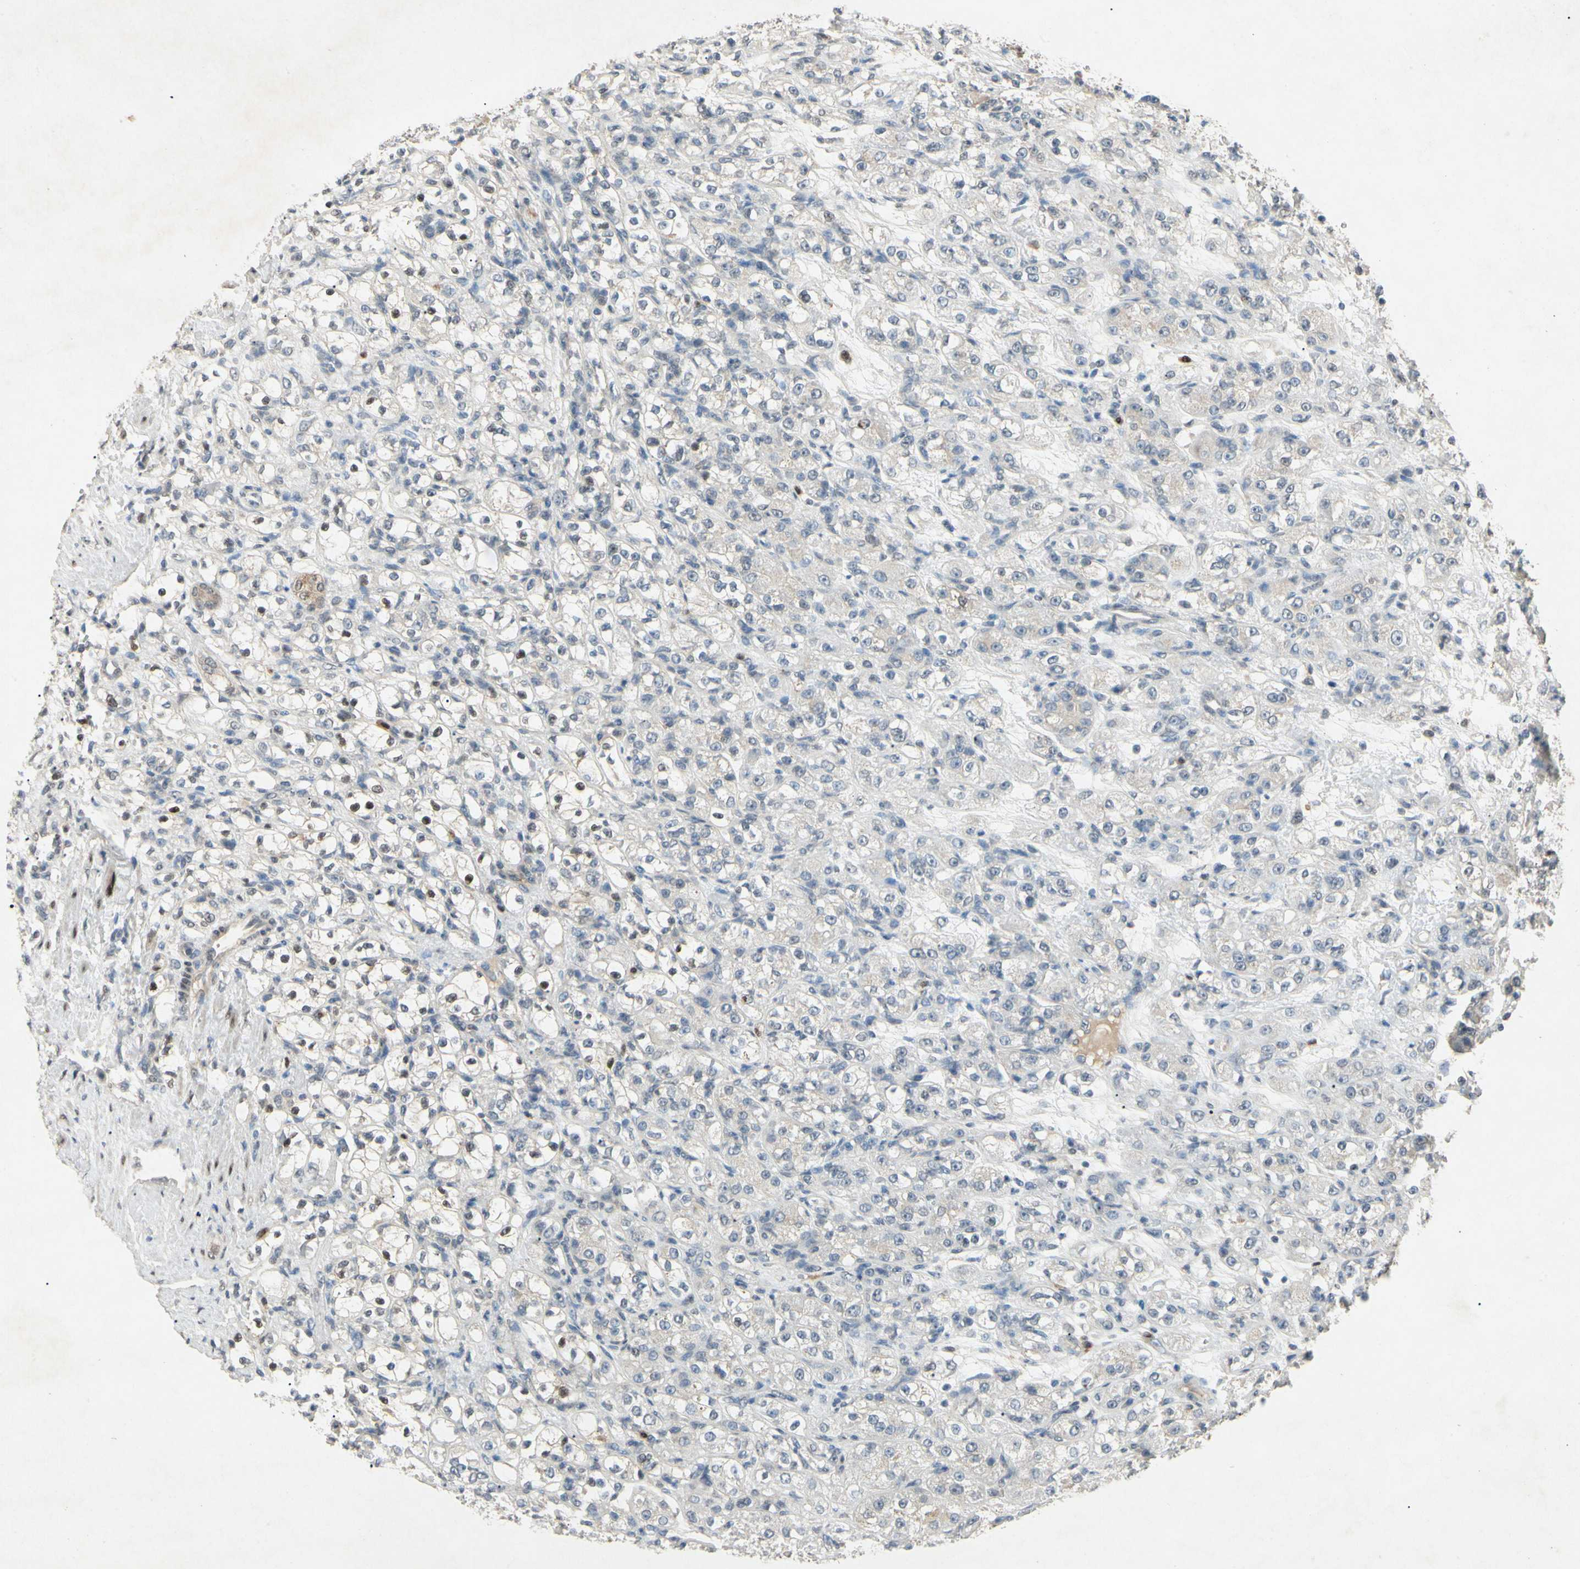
{"staining": {"intensity": "negative", "quantity": "none", "location": "none"}, "tissue": "renal cancer", "cell_type": "Tumor cells", "image_type": "cancer", "snomed": [{"axis": "morphology", "description": "Normal tissue, NOS"}, {"axis": "morphology", "description": "Adenocarcinoma, NOS"}, {"axis": "topography", "description": "Kidney"}], "caption": "Photomicrograph shows no protein positivity in tumor cells of renal adenocarcinoma tissue.", "gene": "HSPA1B", "patient": {"sex": "male", "age": 61}}